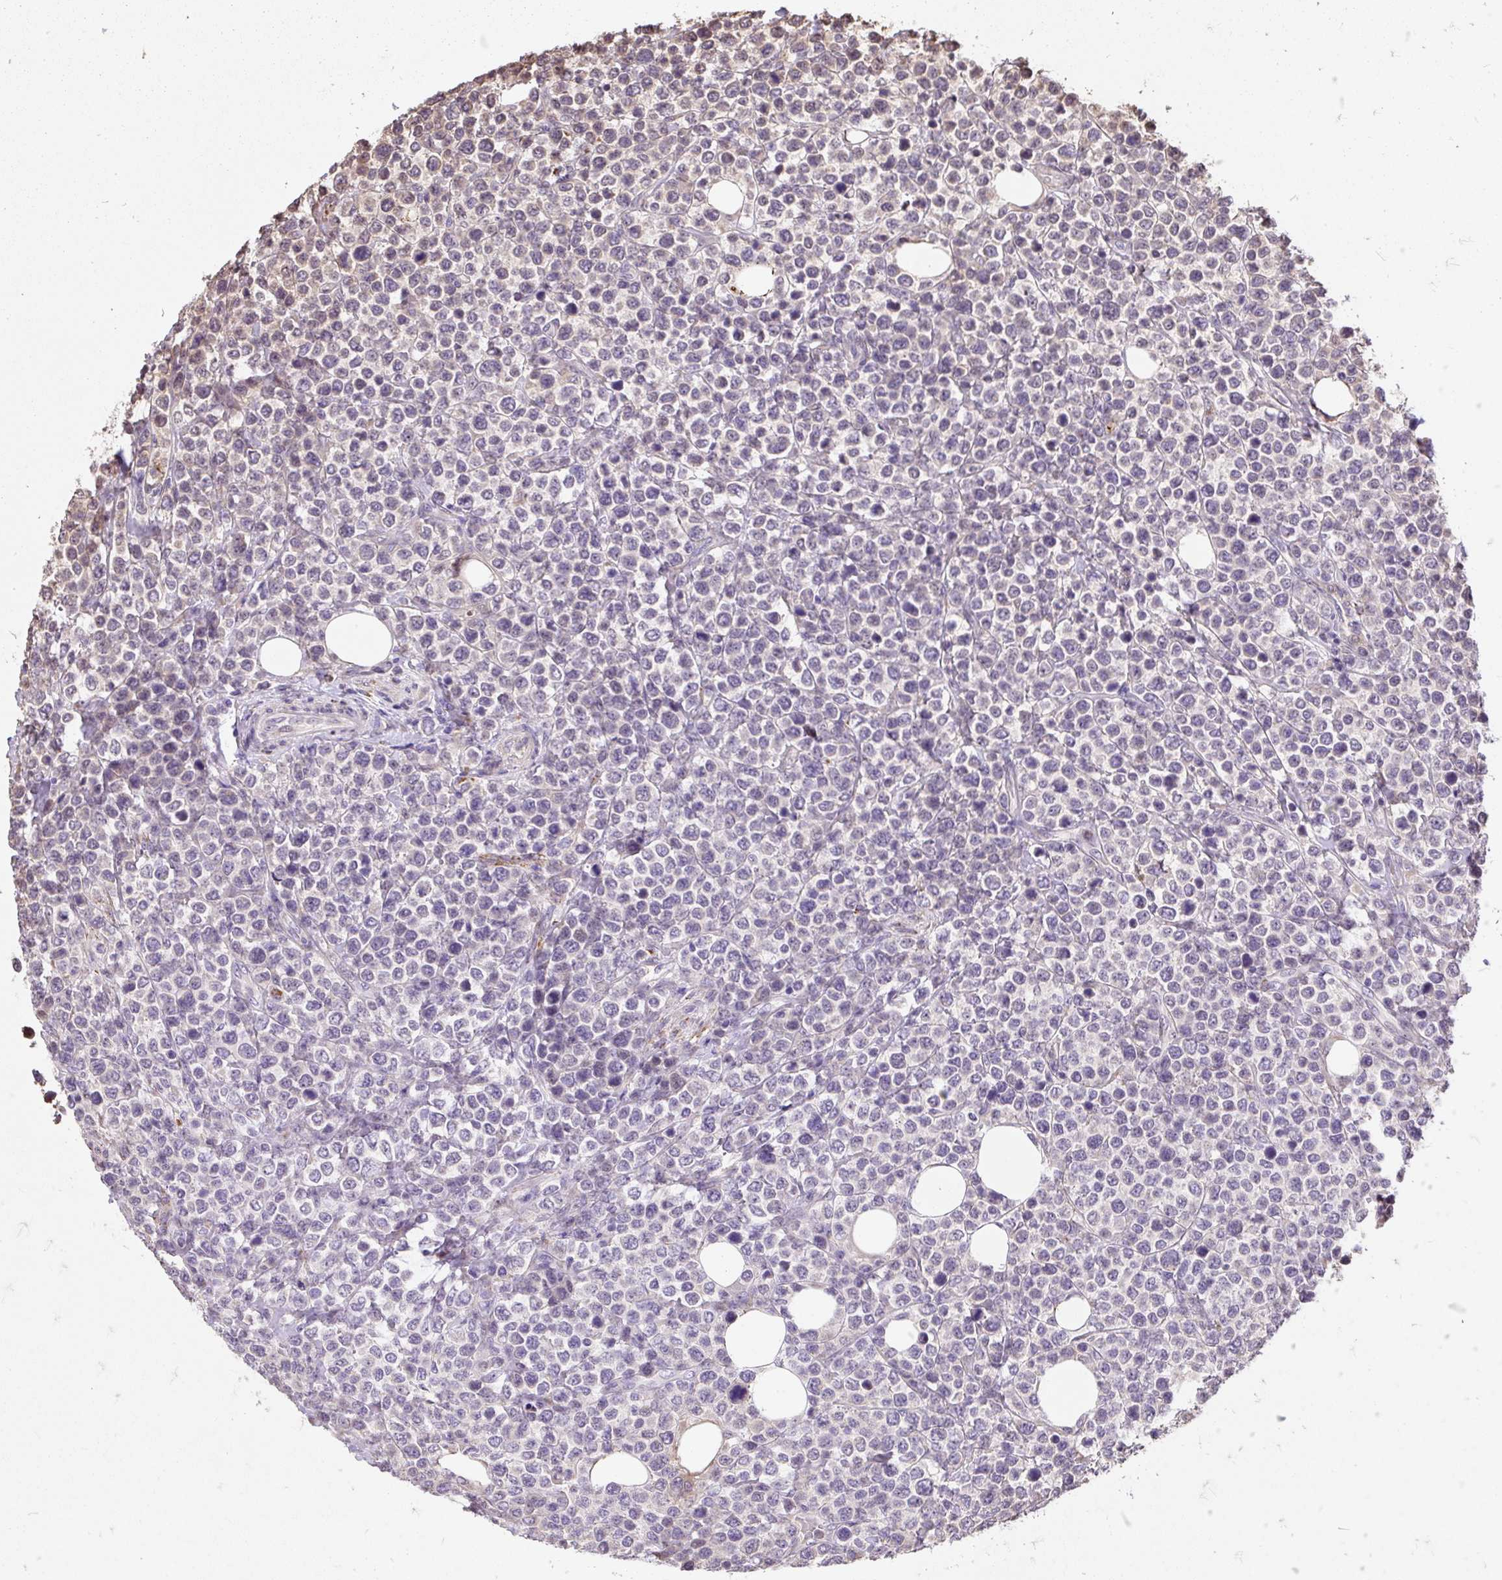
{"staining": {"intensity": "negative", "quantity": "none", "location": "none"}, "tissue": "lymphoma", "cell_type": "Tumor cells", "image_type": "cancer", "snomed": [{"axis": "morphology", "description": "Malignant lymphoma, non-Hodgkin's type, Low grade"}, {"axis": "topography", "description": "Lymph node"}], "caption": "High power microscopy micrograph of an immunohistochemistry photomicrograph of lymphoma, revealing no significant expression in tumor cells.", "gene": "PUS7L", "patient": {"sex": "male", "age": 60}}